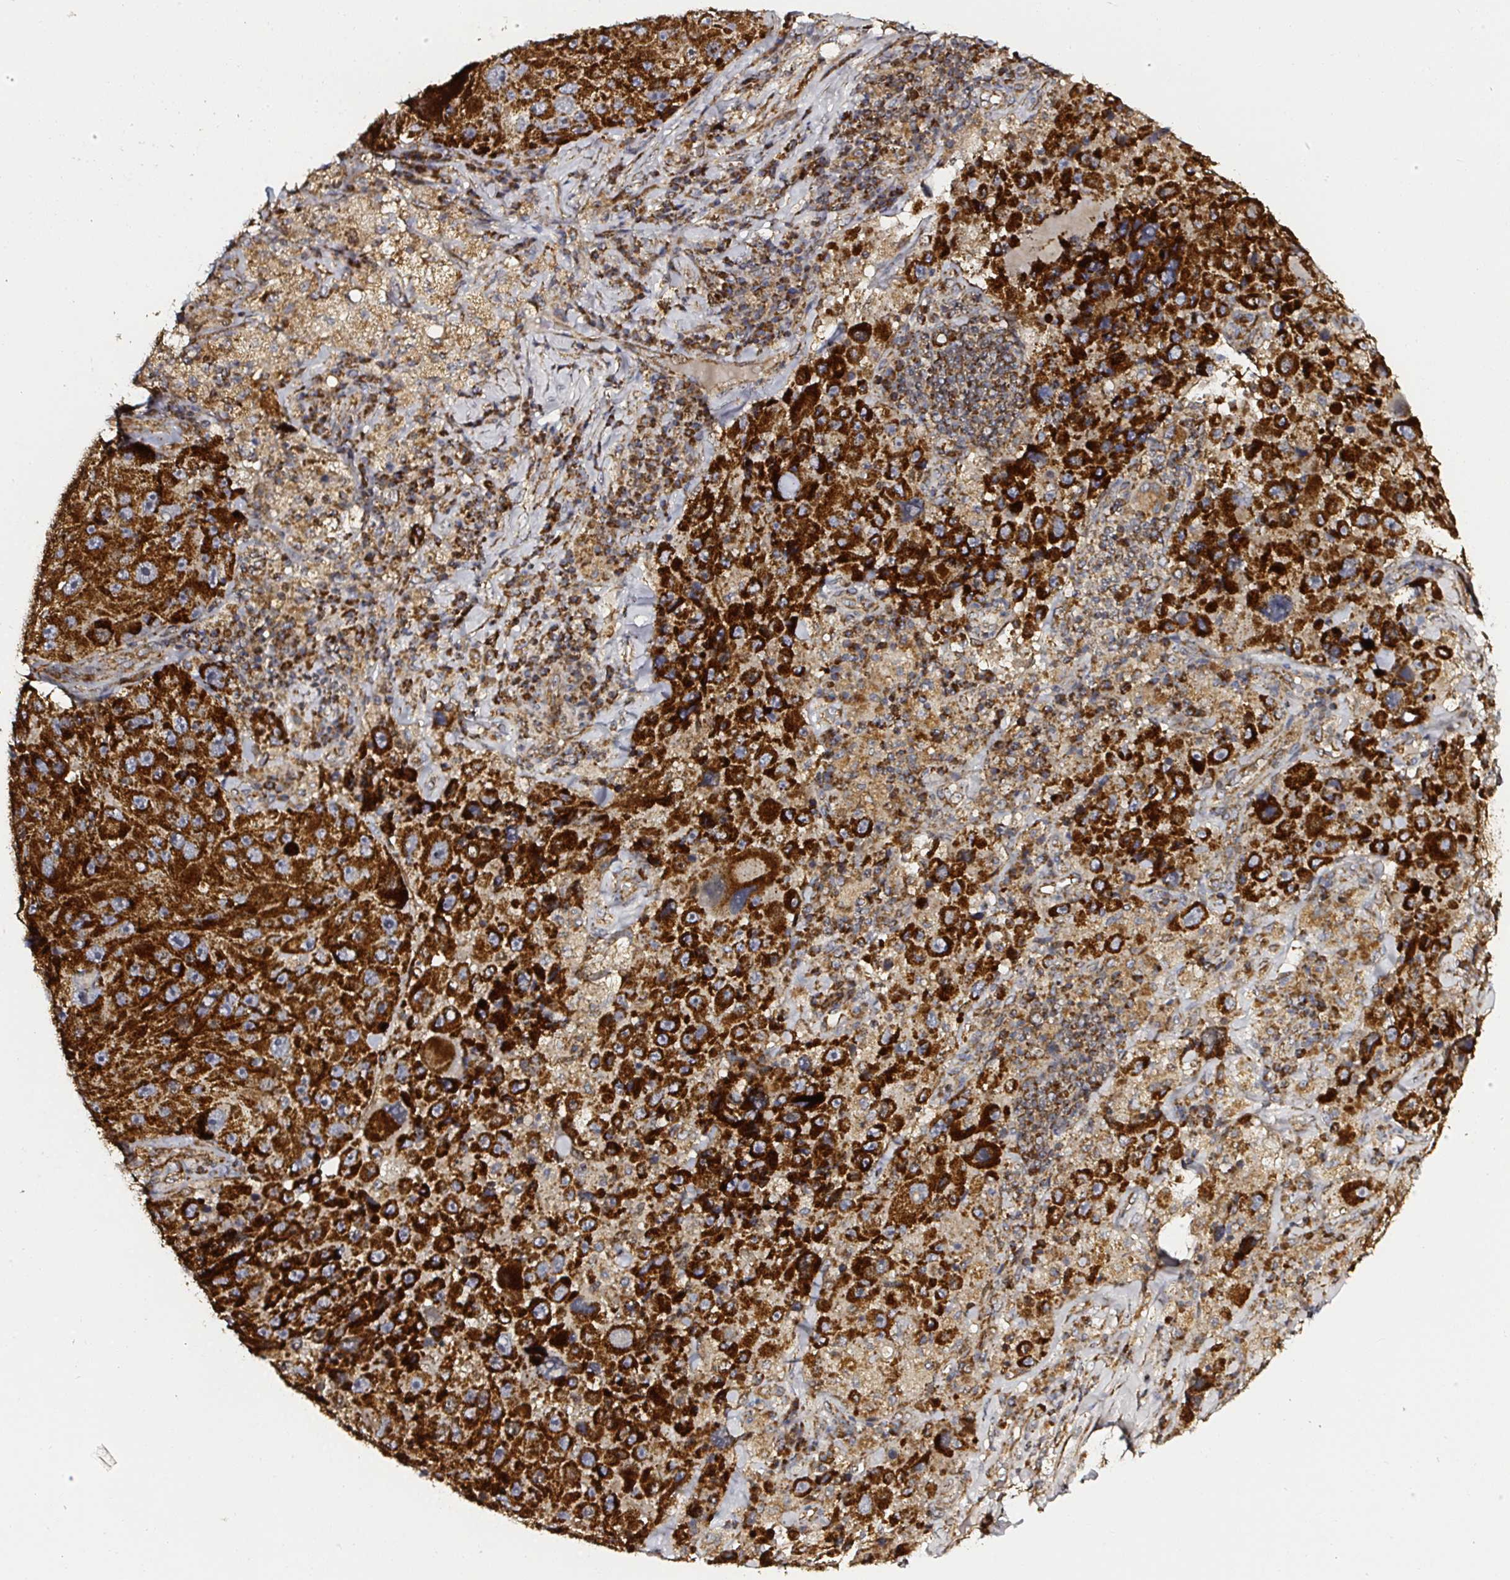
{"staining": {"intensity": "strong", "quantity": ">75%", "location": "cytoplasmic/membranous"}, "tissue": "melanoma", "cell_type": "Tumor cells", "image_type": "cancer", "snomed": [{"axis": "morphology", "description": "Malignant melanoma, Metastatic site"}, {"axis": "topography", "description": "Lymph node"}], "caption": "The photomicrograph reveals immunohistochemical staining of melanoma. There is strong cytoplasmic/membranous positivity is appreciated in about >75% of tumor cells.", "gene": "ATAD3B", "patient": {"sex": "male", "age": 62}}